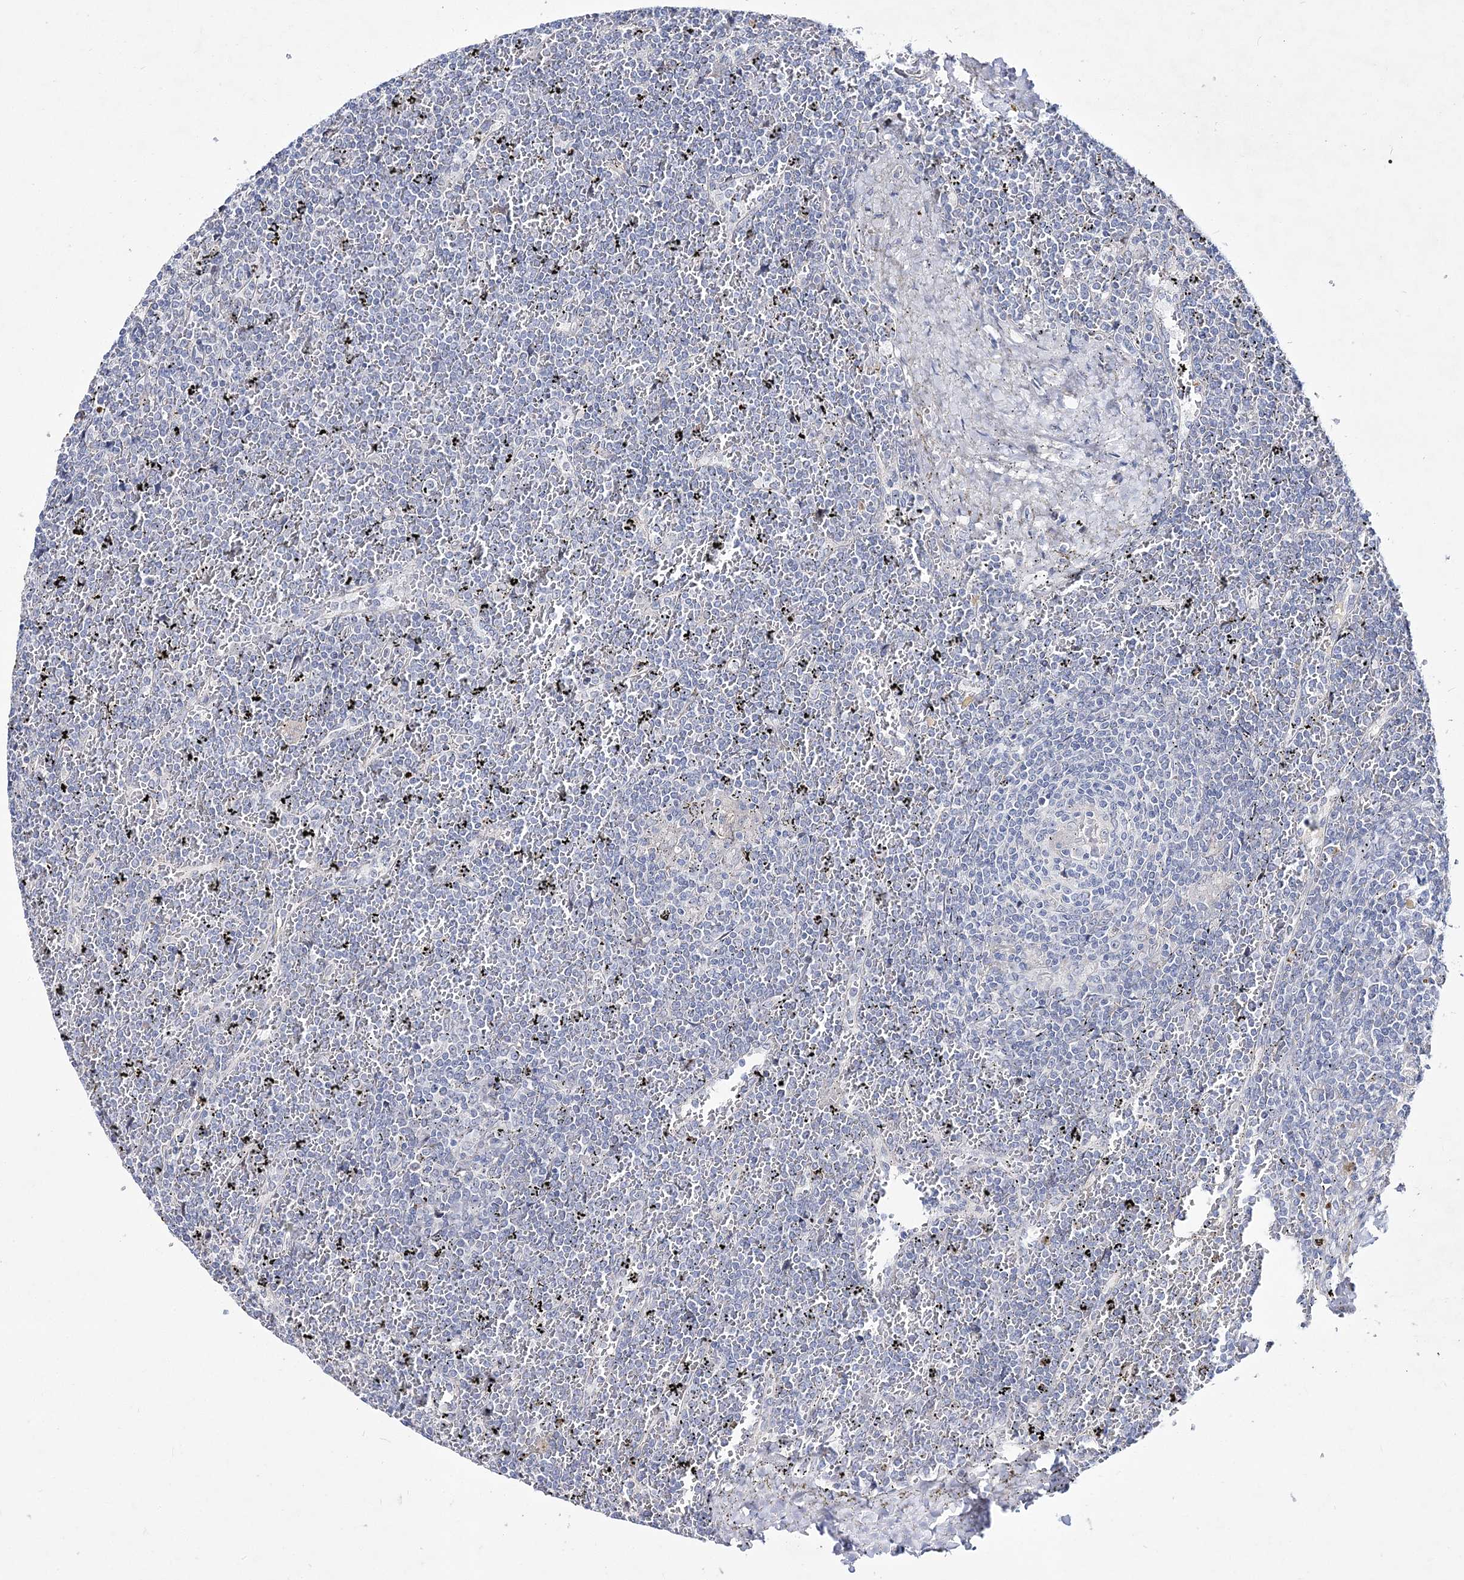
{"staining": {"intensity": "negative", "quantity": "none", "location": "none"}, "tissue": "lymphoma", "cell_type": "Tumor cells", "image_type": "cancer", "snomed": [{"axis": "morphology", "description": "Malignant lymphoma, non-Hodgkin's type, Low grade"}, {"axis": "topography", "description": "Spleen"}], "caption": "Human low-grade malignant lymphoma, non-Hodgkin's type stained for a protein using IHC demonstrates no positivity in tumor cells.", "gene": "ANO1", "patient": {"sex": "female", "age": 19}}